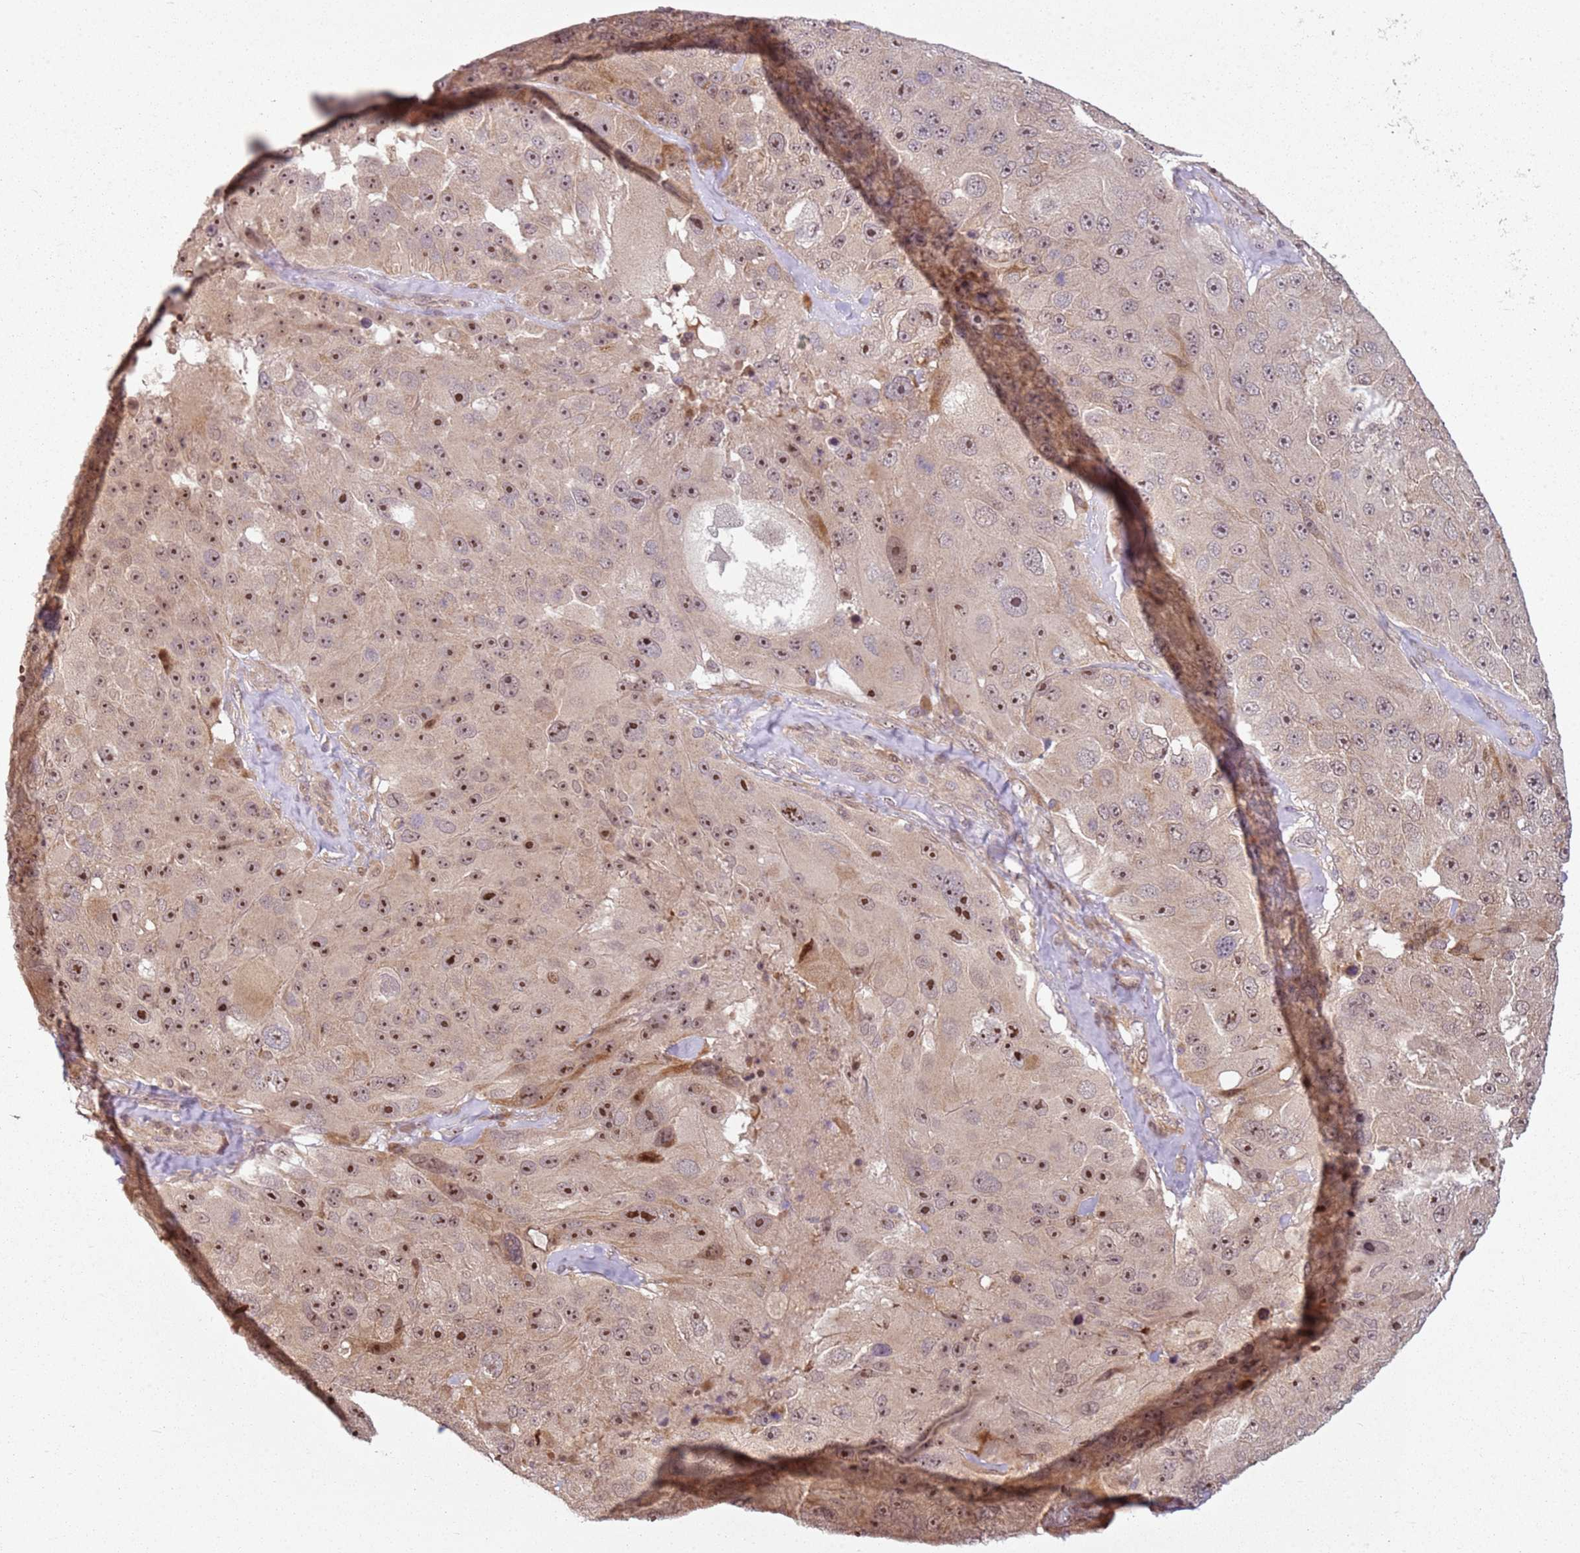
{"staining": {"intensity": "moderate", "quantity": ">75%", "location": "nuclear"}, "tissue": "melanoma", "cell_type": "Tumor cells", "image_type": "cancer", "snomed": [{"axis": "morphology", "description": "Malignant melanoma, Metastatic site"}, {"axis": "topography", "description": "Lymph node"}], "caption": "A brown stain highlights moderate nuclear expression of a protein in human malignant melanoma (metastatic site) tumor cells.", "gene": "CHURC1", "patient": {"sex": "male", "age": 62}}